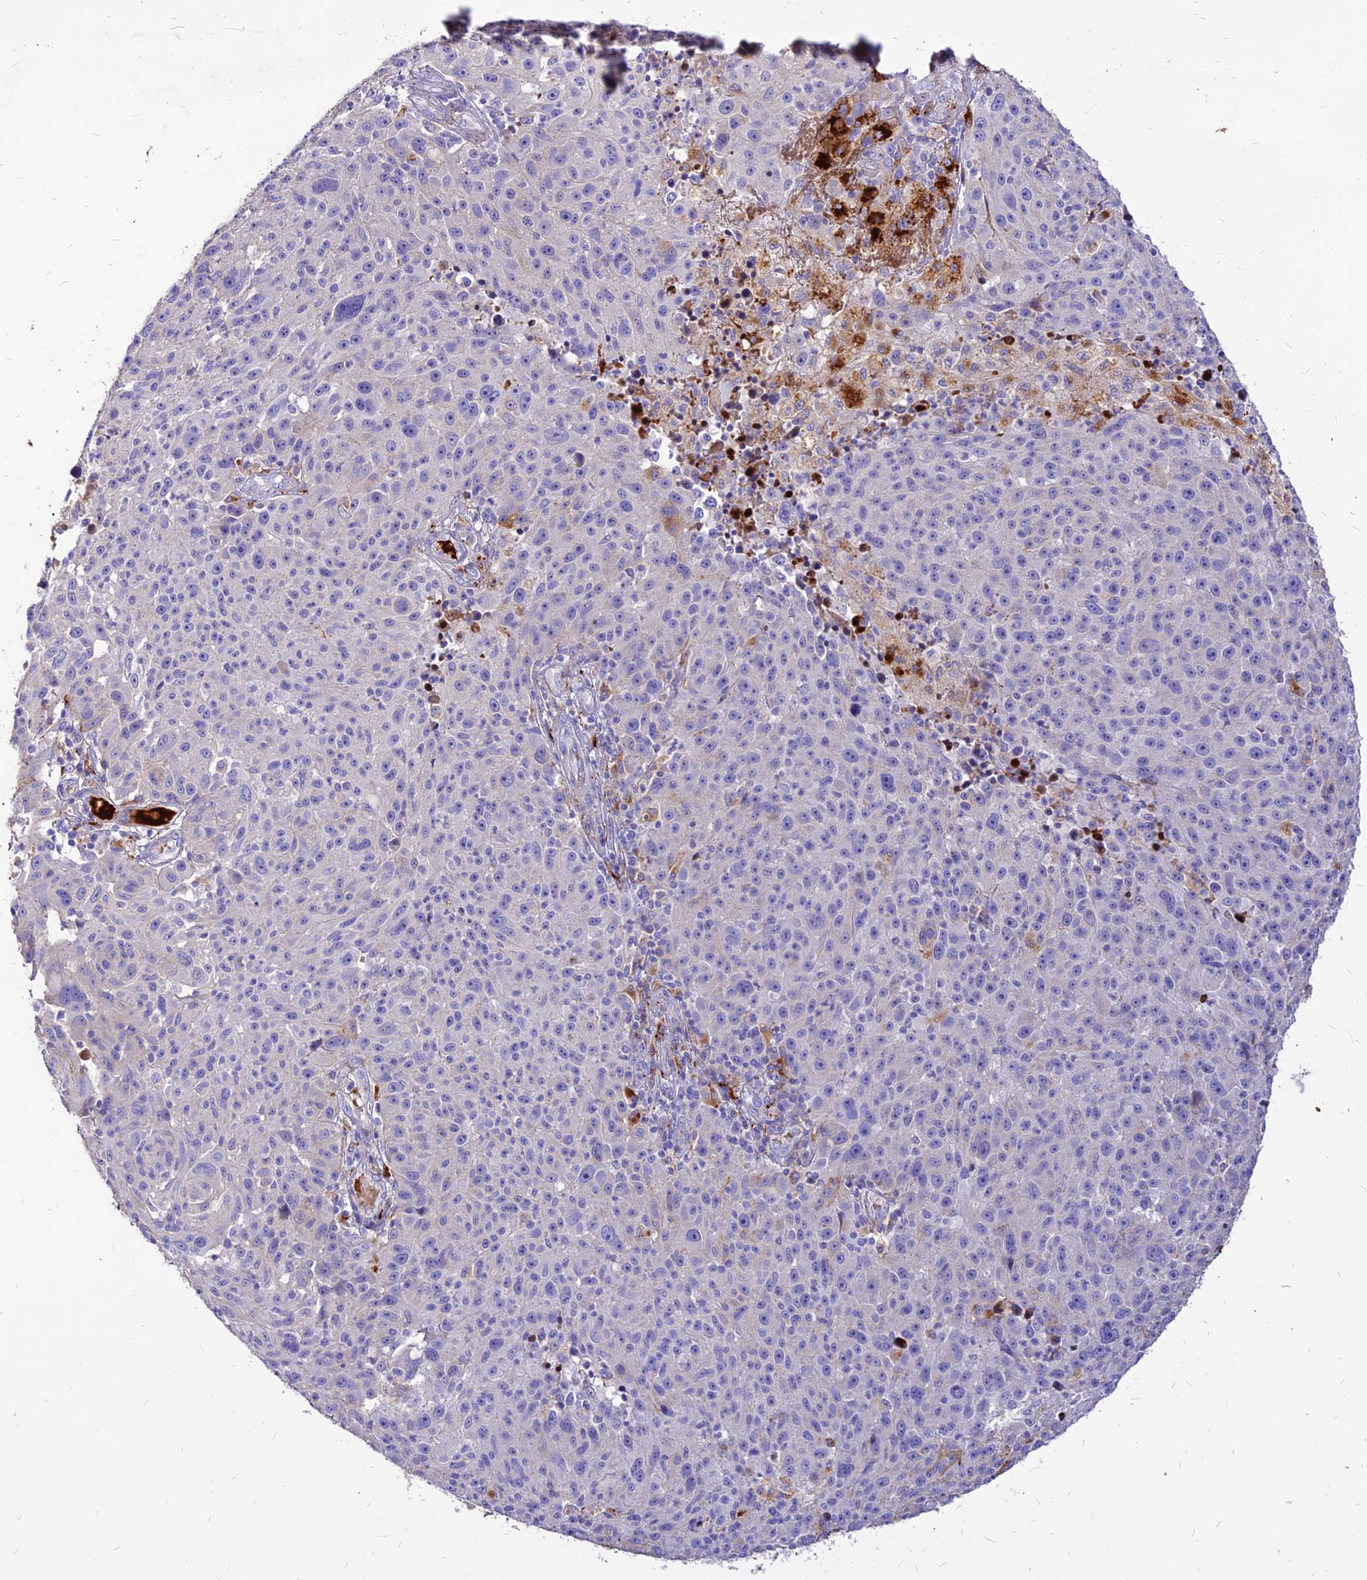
{"staining": {"intensity": "negative", "quantity": "none", "location": "none"}, "tissue": "melanoma", "cell_type": "Tumor cells", "image_type": "cancer", "snomed": [{"axis": "morphology", "description": "Malignant melanoma, NOS"}, {"axis": "topography", "description": "Skin"}], "caption": "Micrograph shows no protein staining in tumor cells of melanoma tissue.", "gene": "RIMOC1", "patient": {"sex": "male", "age": 53}}